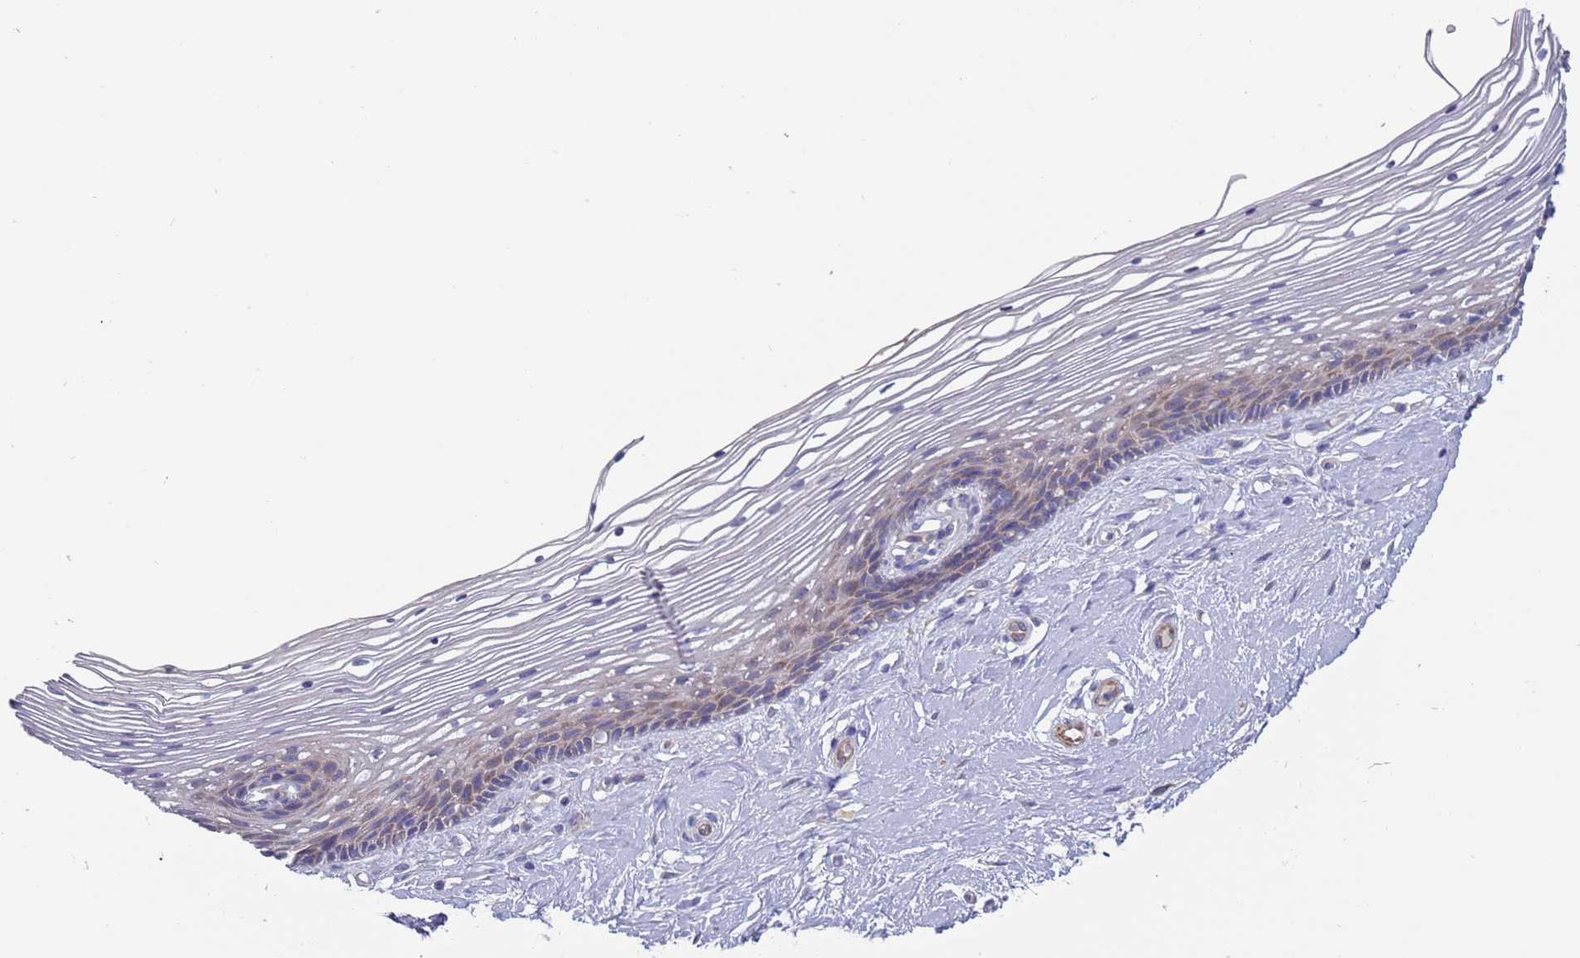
{"staining": {"intensity": "weak", "quantity": "<25%", "location": "cytoplasmic/membranous"}, "tissue": "vagina", "cell_type": "Squamous epithelial cells", "image_type": "normal", "snomed": [{"axis": "morphology", "description": "Normal tissue, NOS"}, {"axis": "topography", "description": "Vagina"}], "caption": "Immunohistochemistry (IHC) image of unremarkable vagina: vagina stained with DAB (3,3'-diaminobenzidine) demonstrates no significant protein expression in squamous epithelial cells. Nuclei are stained in blue.", "gene": "MALRD1", "patient": {"sex": "female", "age": 46}}